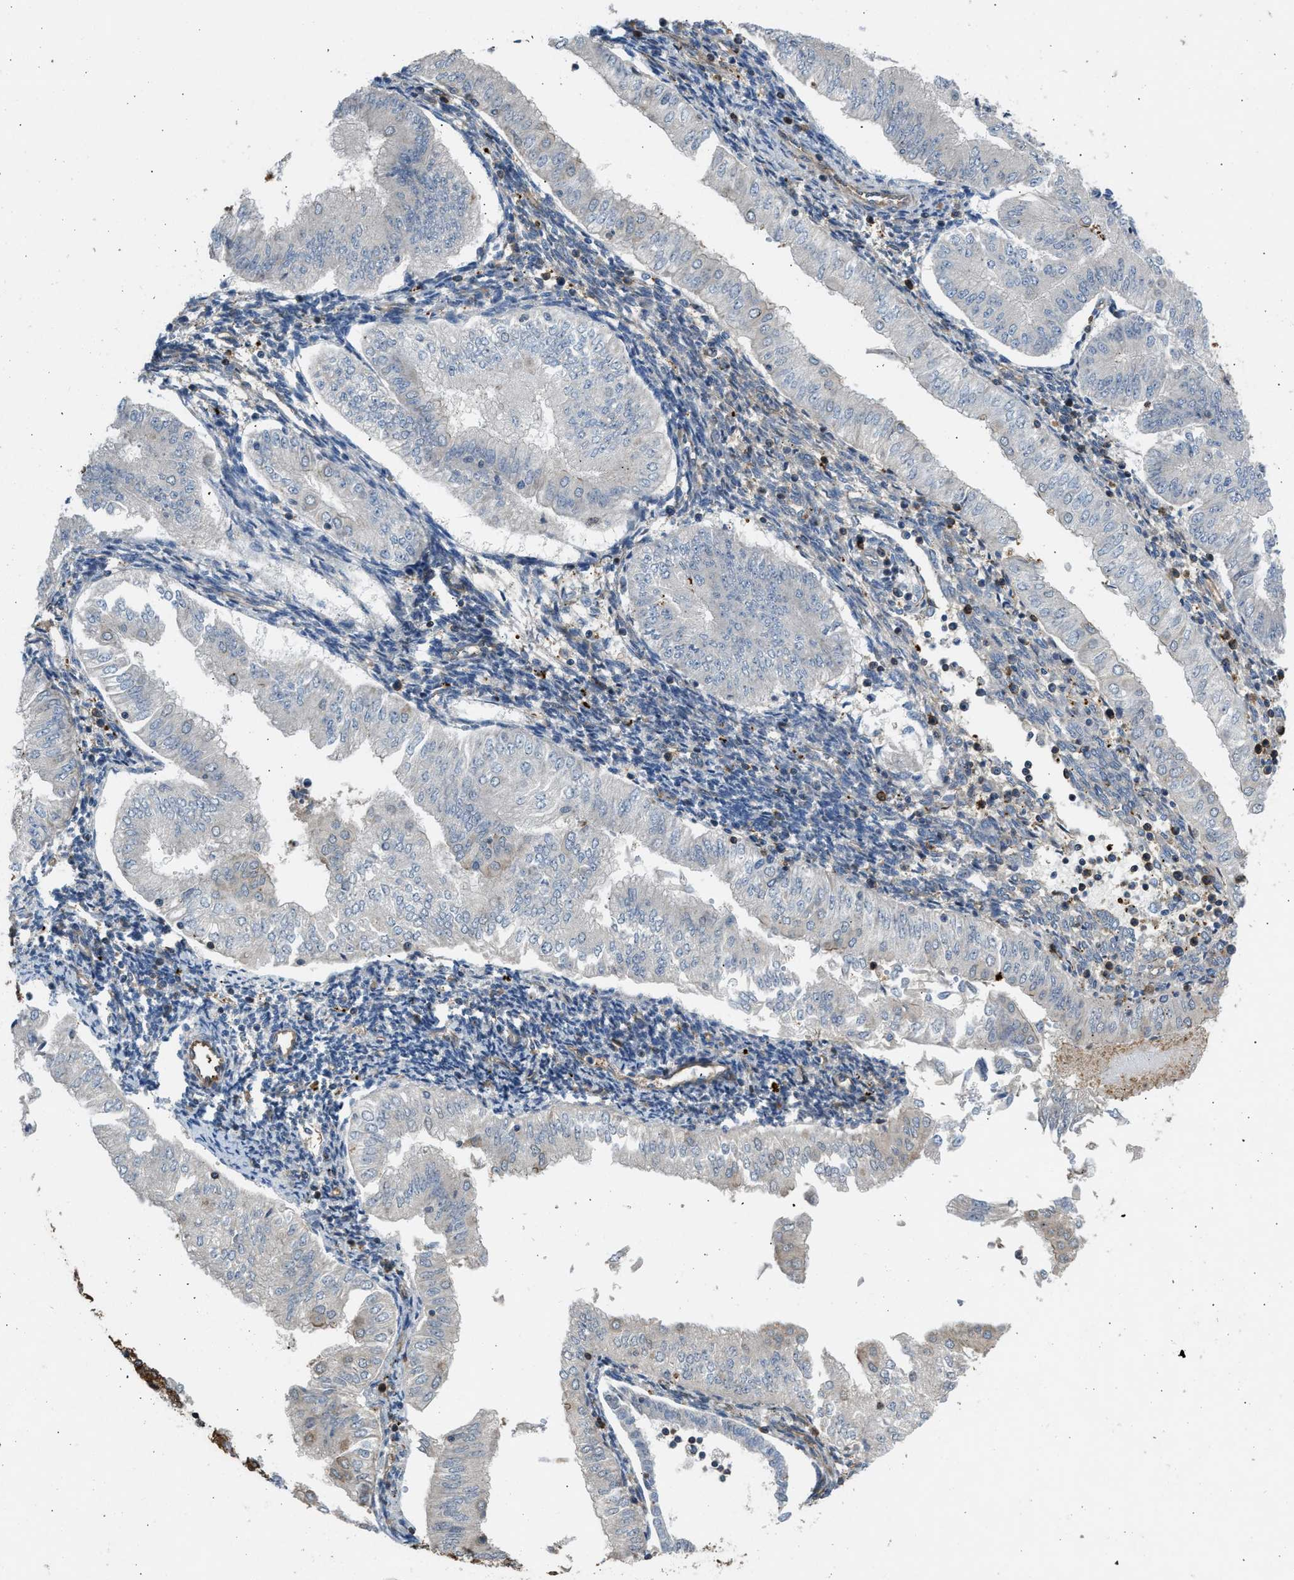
{"staining": {"intensity": "negative", "quantity": "none", "location": "none"}, "tissue": "endometrial cancer", "cell_type": "Tumor cells", "image_type": "cancer", "snomed": [{"axis": "morphology", "description": "Normal tissue, NOS"}, {"axis": "morphology", "description": "Adenocarcinoma, NOS"}, {"axis": "topography", "description": "Endometrium"}], "caption": "DAB (3,3'-diaminobenzidine) immunohistochemical staining of human adenocarcinoma (endometrial) shows no significant expression in tumor cells. (Stains: DAB (3,3'-diaminobenzidine) immunohistochemistry (IHC) with hematoxylin counter stain, Microscopy: brightfield microscopy at high magnification).", "gene": "RASGRF2", "patient": {"sex": "female", "age": 53}}